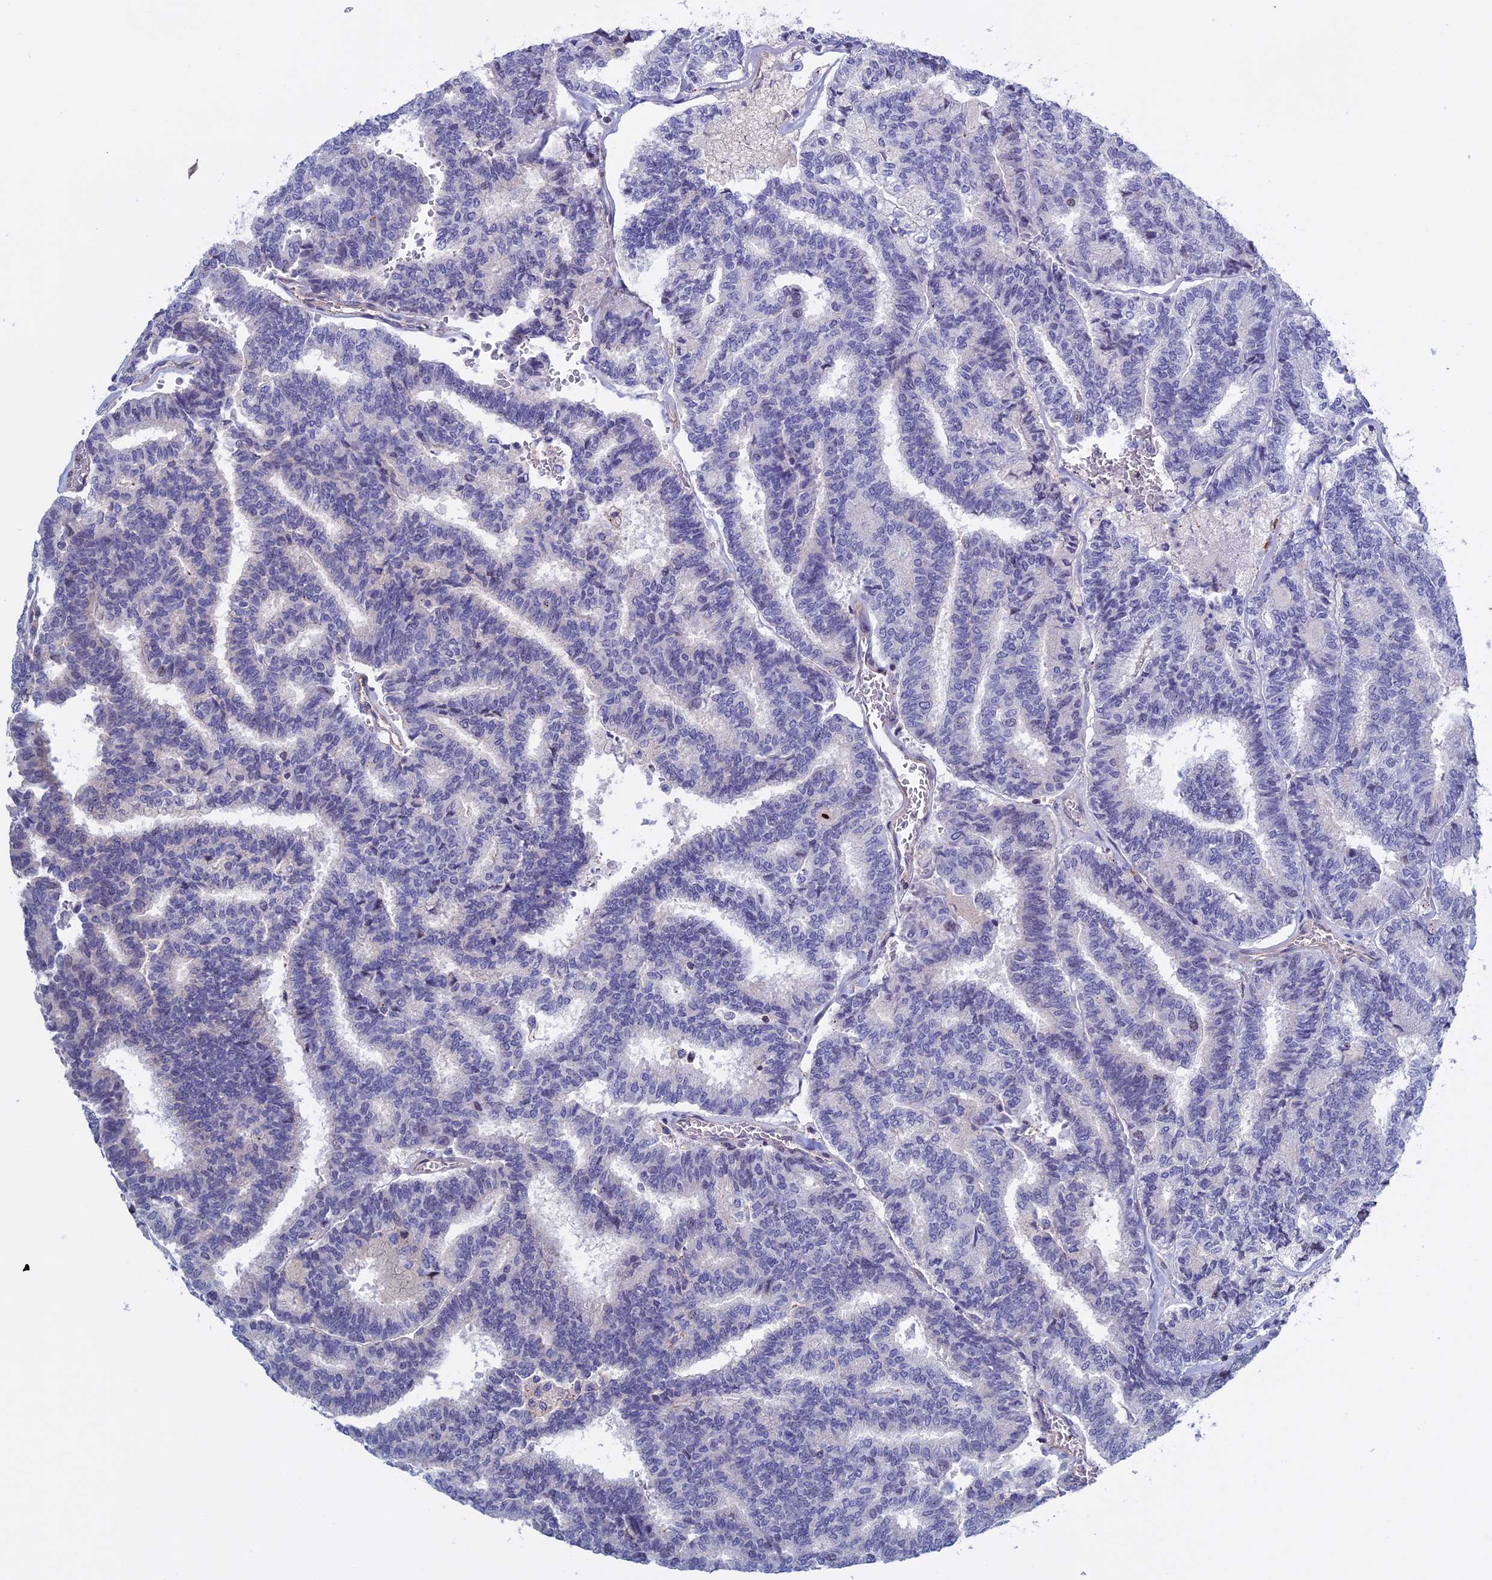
{"staining": {"intensity": "negative", "quantity": "none", "location": "none"}, "tissue": "thyroid cancer", "cell_type": "Tumor cells", "image_type": "cancer", "snomed": [{"axis": "morphology", "description": "Papillary adenocarcinoma, NOS"}, {"axis": "topography", "description": "Thyroid gland"}], "caption": "The immunohistochemistry photomicrograph has no significant positivity in tumor cells of thyroid papillary adenocarcinoma tissue.", "gene": "LYPD5", "patient": {"sex": "female", "age": 35}}